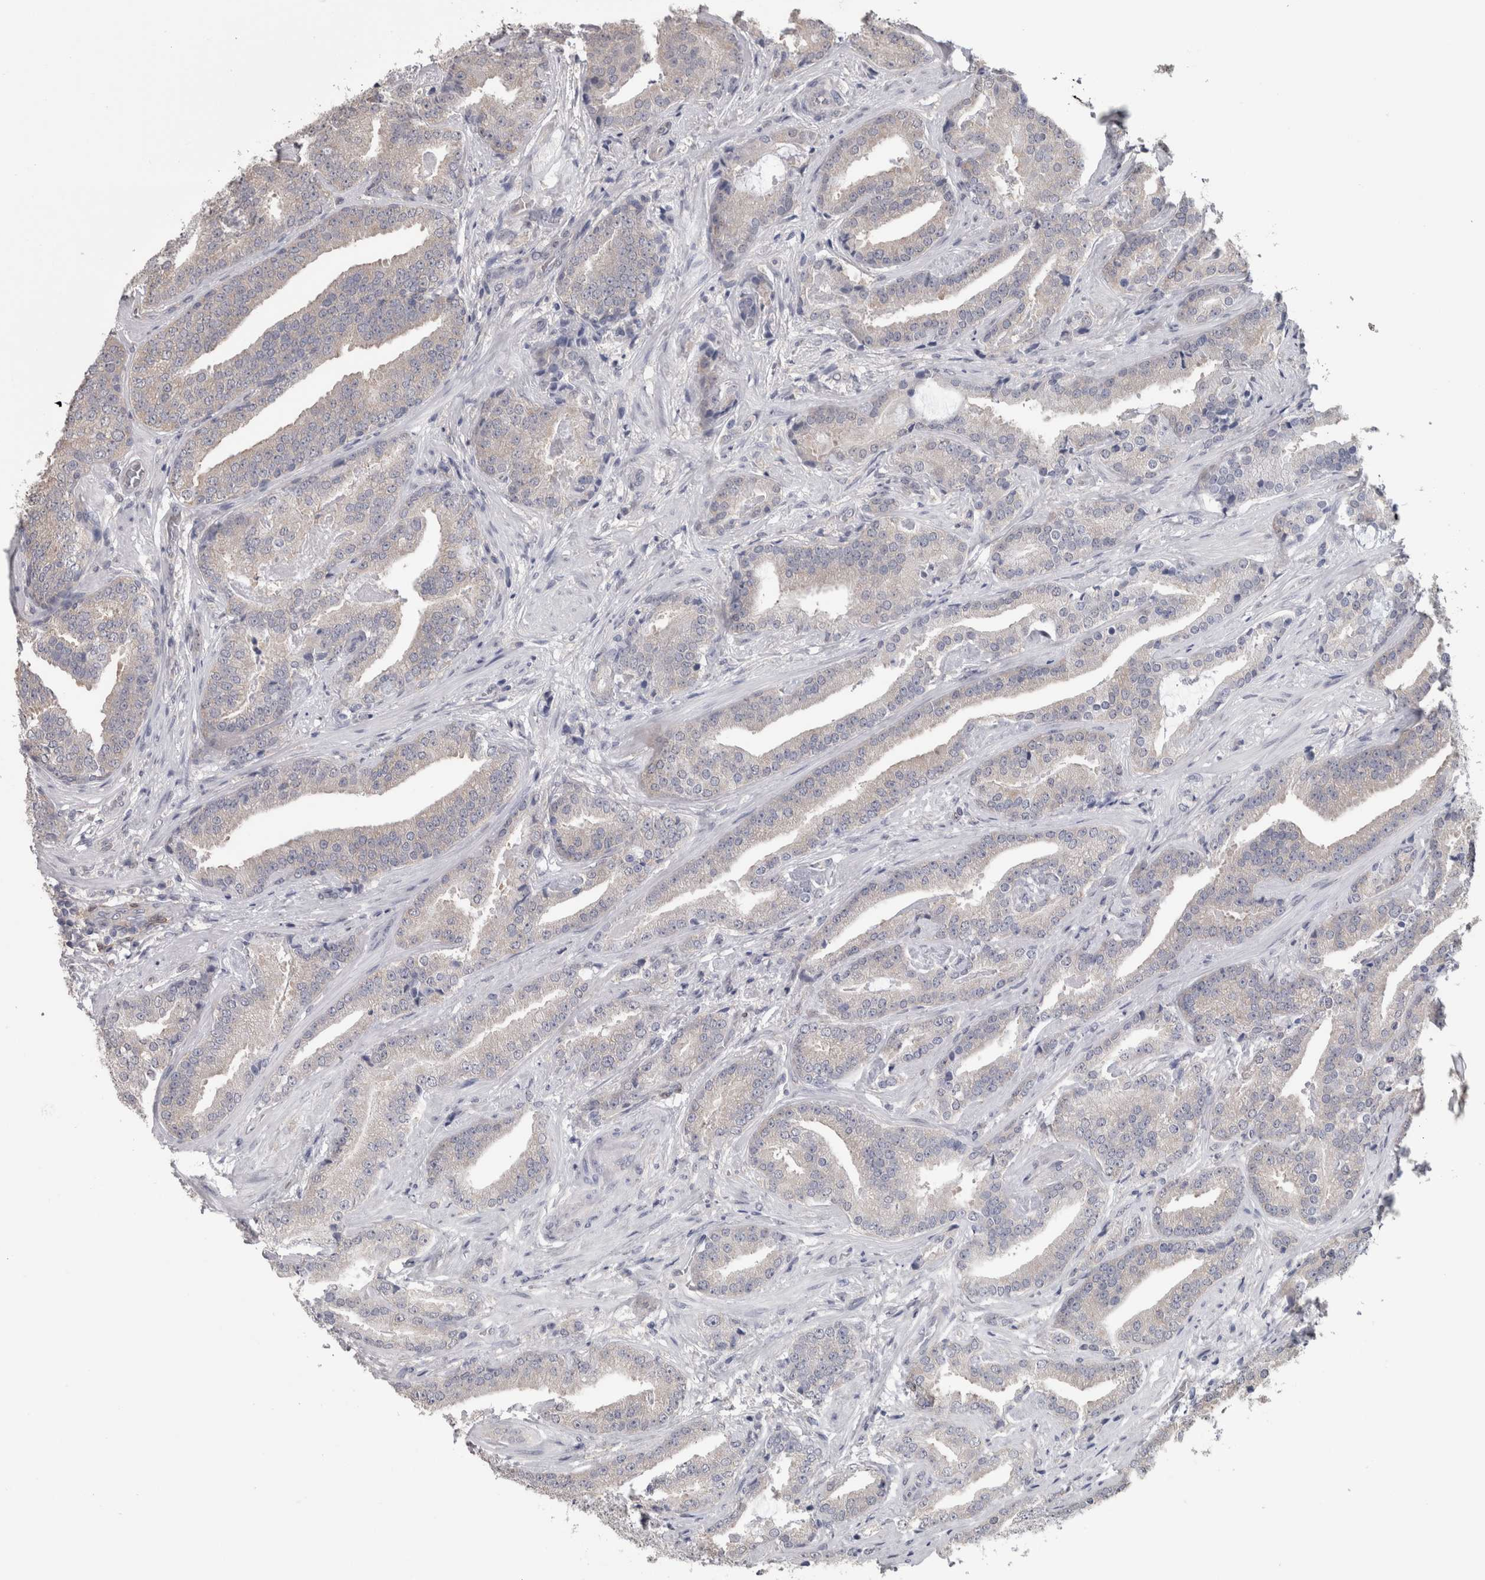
{"staining": {"intensity": "negative", "quantity": "none", "location": "none"}, "tissue": "prostate cancer", "cell_type": "Tumor cells", "image_type": "cancer", "snomed": [{"axis": "morphology", "description": "Adenocarcinoma, Low grade"}, {"axis": "topography", "description": "Prostate"}], "caption": "The image reveals no staining of tumor cells in low-grade adenocarcinoma (prostate).", "gene": "DDX6", "patient": {"sex": "male", "age": 67}}